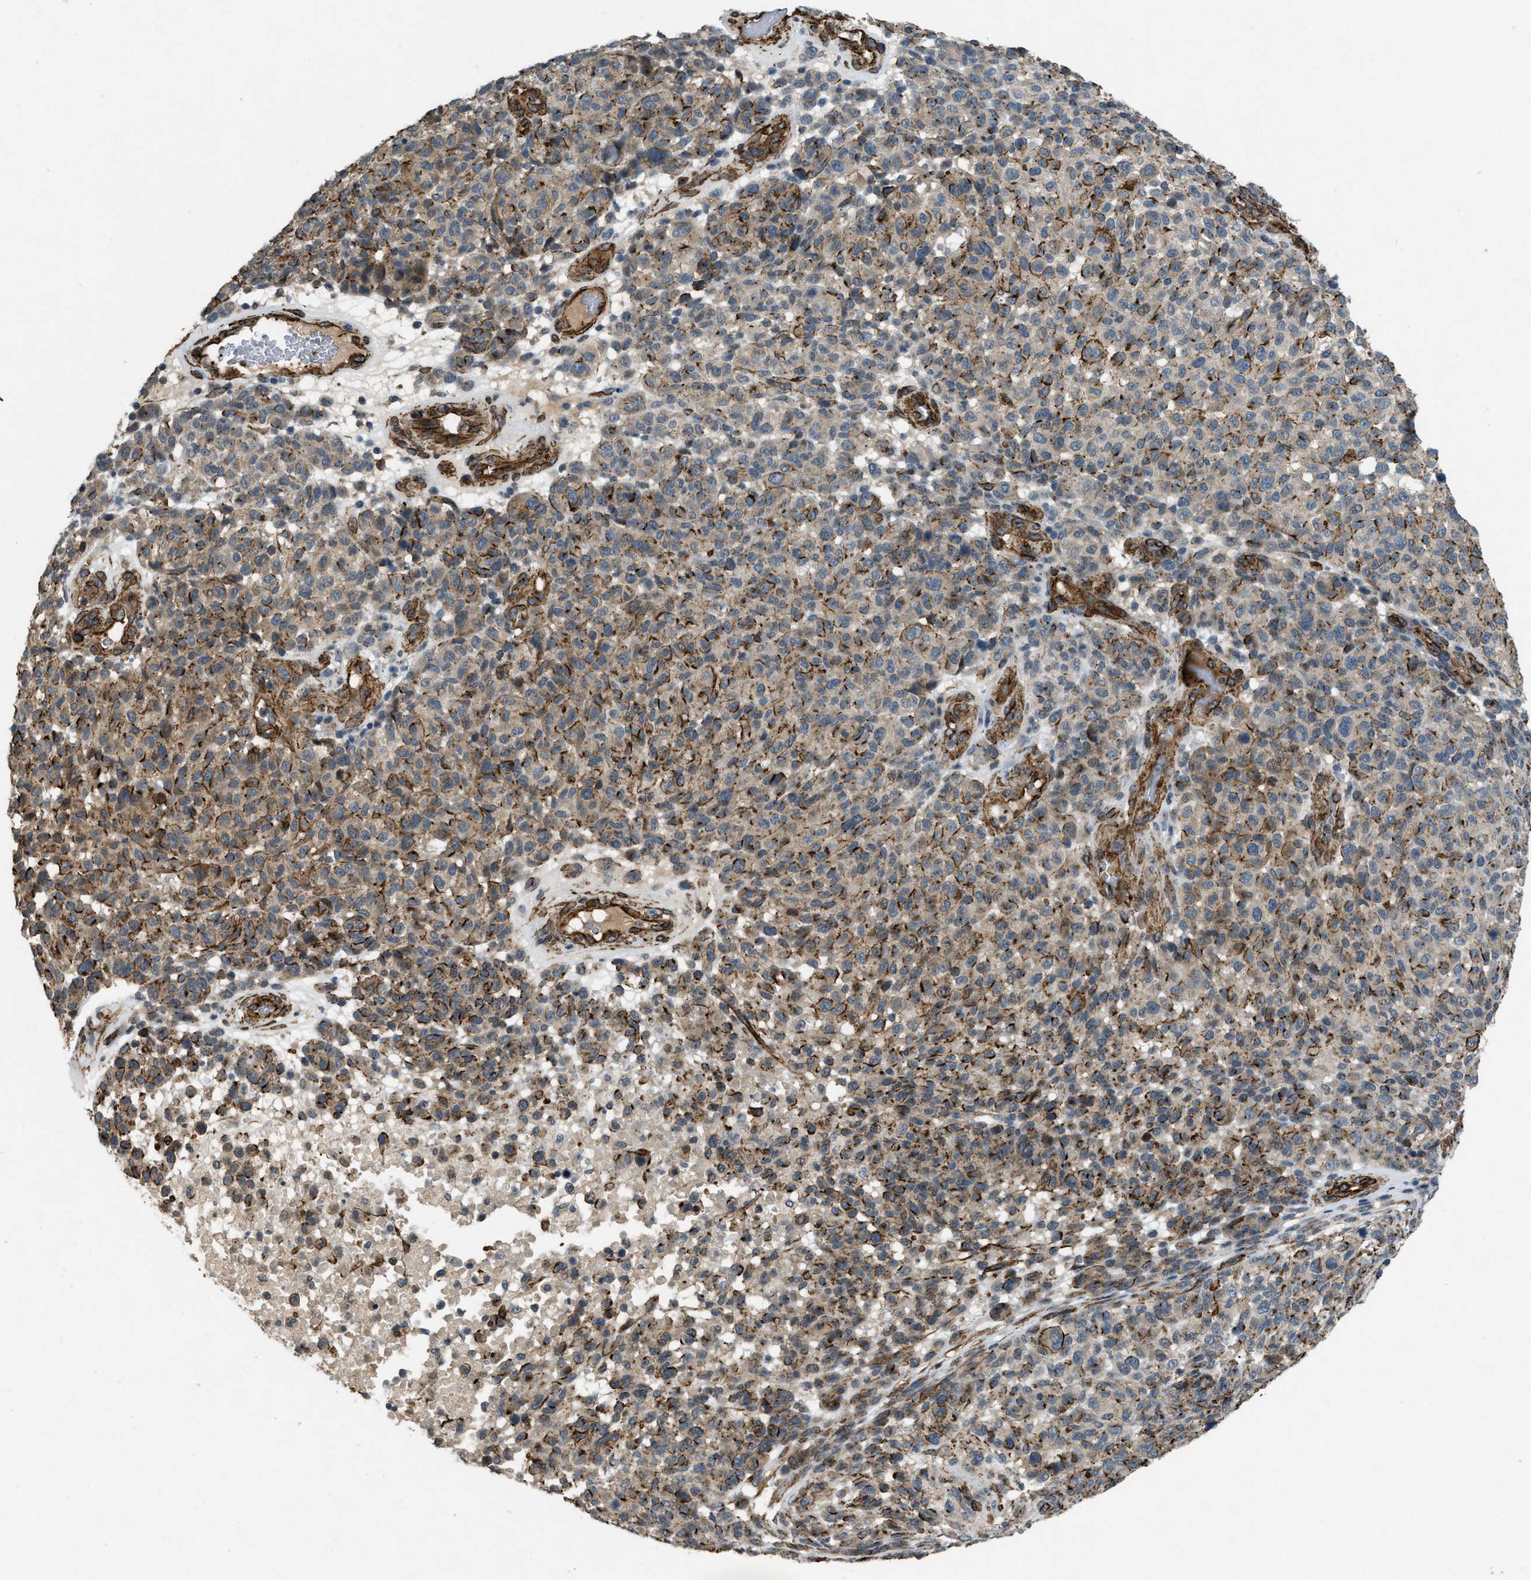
{"staining": {"intensity": "moderate", "quantity": ">75%", "location": "cytoplasmic/membranous"}, "tissue": "melanoma", "cell_type": "Tumor cells", "image_type": "cancer", "snomed": [{"axis": "morphology", "description": "Malignant melanoma, NOS"}, {"axis": "topography", "description": "Skin"}], "caption": "Melanoma tissue reveals moderate cytoplasmic/membranous positivity in about >75% of tumor cells (DAB = brown stain, brightfield microscopy at high magnification).", "gene": "NMB", "patient": {"sex": "male", "age": 59}}